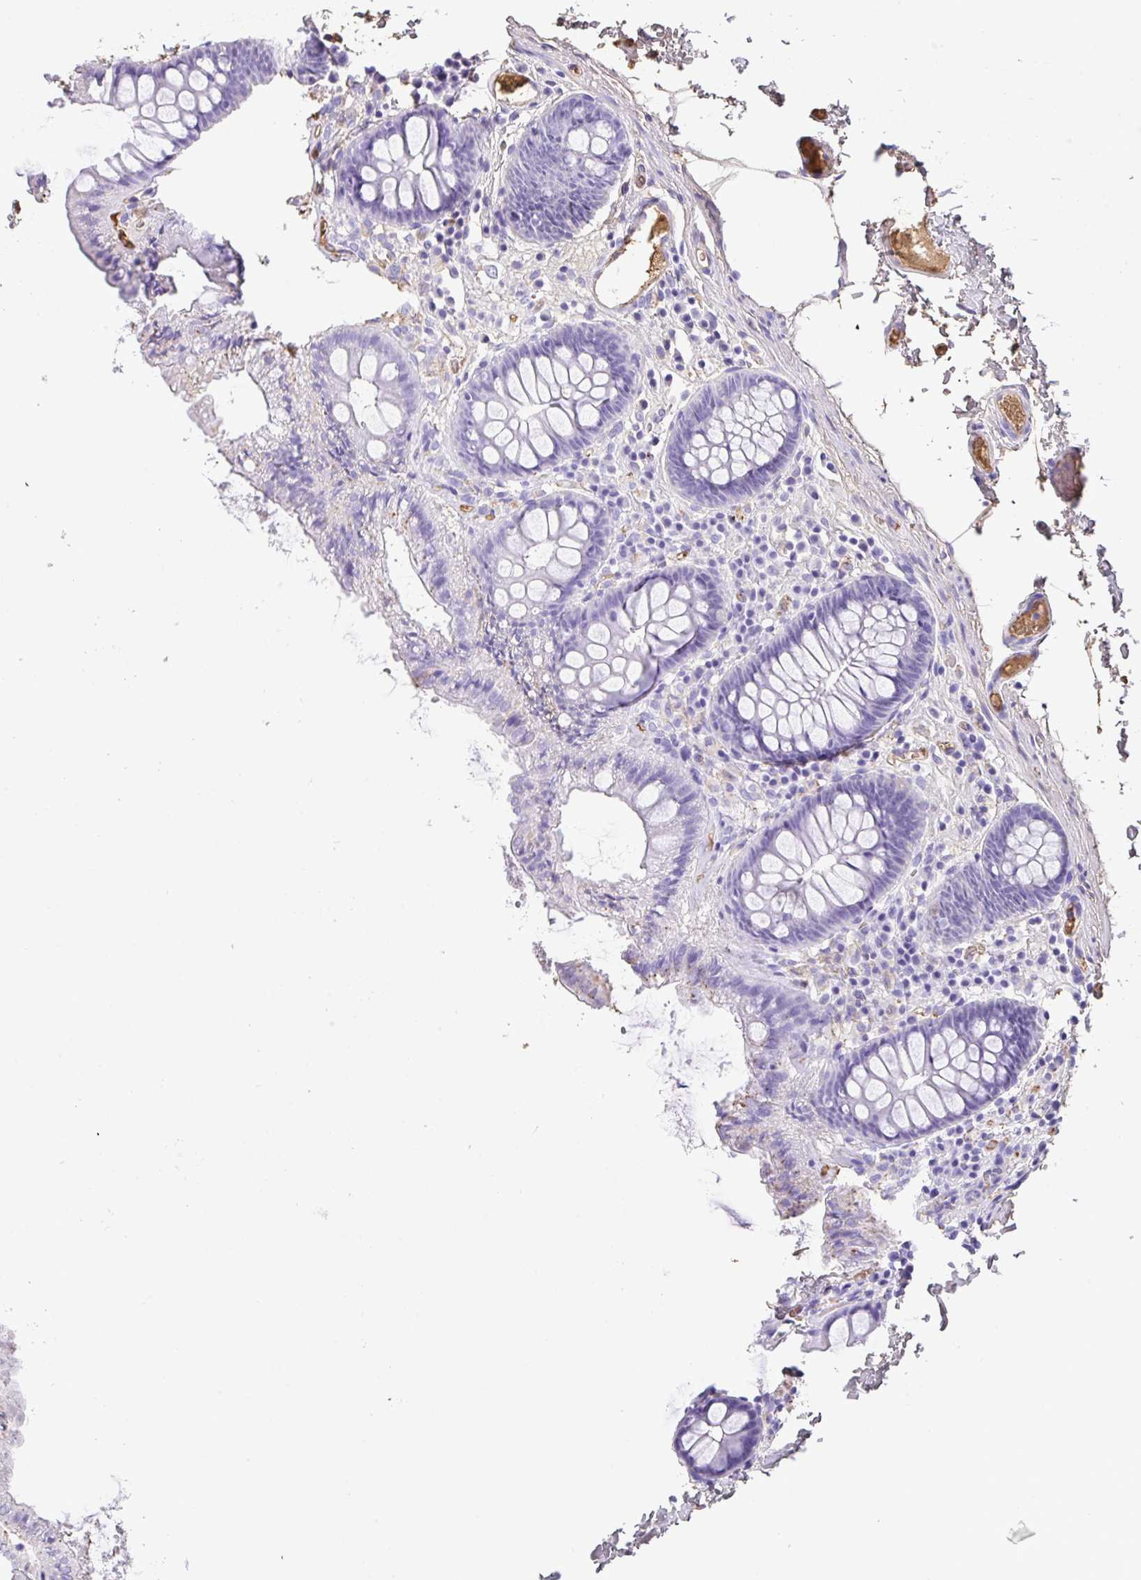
{"staining": {"intensity": "negative", "quantity": "none", "location": "none"}, "tissue": "colon", "cell_type": "Endothelial cells", "image_type": "normal", "snomed": [{"axis": "morphology", "description": "Normal tissue, NOS"}, {"axis": "topography", "description": "Colon"}, {"axis": "topography", "description": "Peripheral nerve tissue"}], "caption": "This is an immunohistochemistry image of normal human colon. There is no positivity in endothelial cells.", "gene": "HOXC12", "patient": {"sex": "male", "age": 84}}